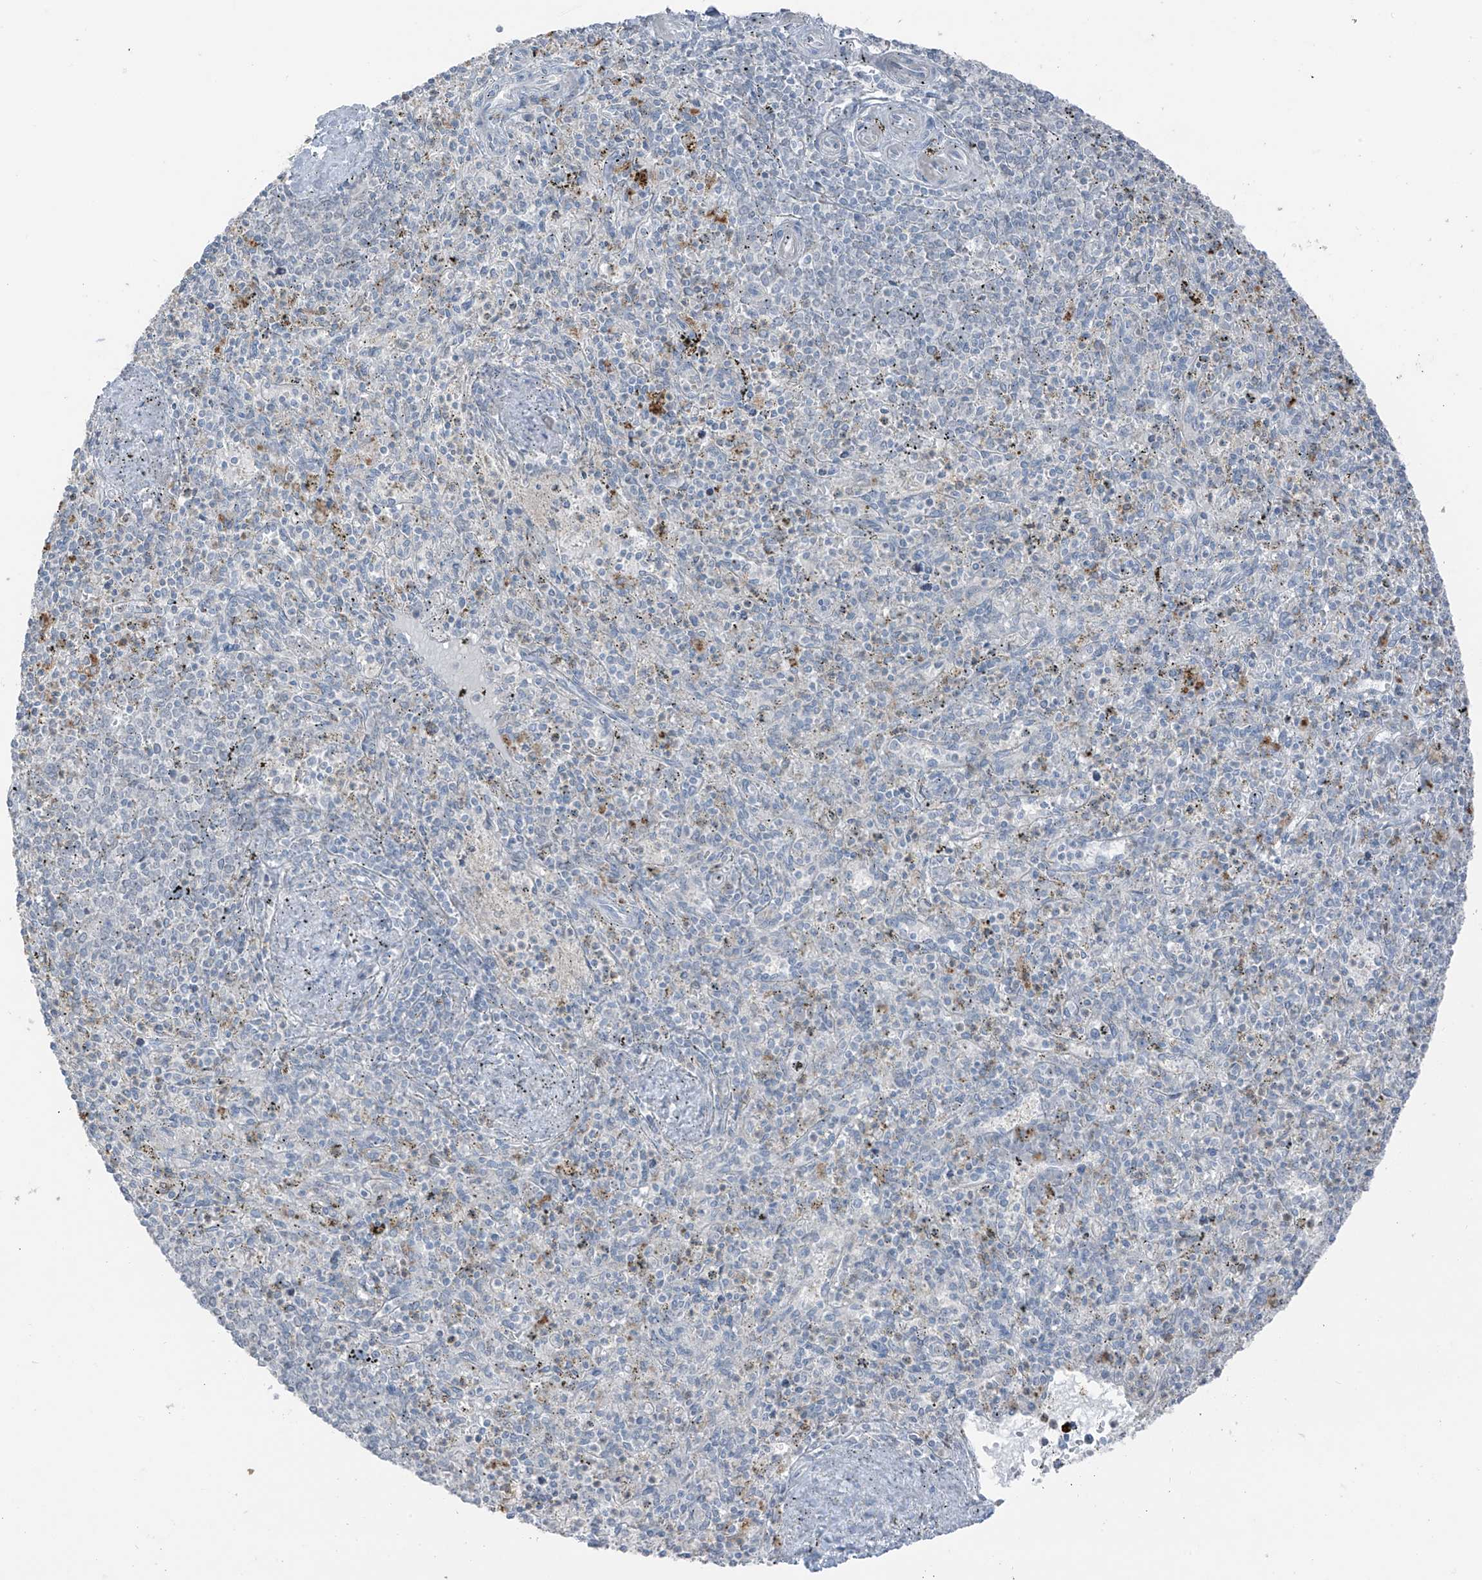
{"staining": {"intensity": "negative", "quantity": "none", "location": "none"}, "tissue": "spleen", "cell_type": "Cells in red pulp", "image_type": "normal", "snomed": [{"axis": "morphology", "description": "Normal tissue, NOS"}, {"axis": "topography", "description": "Spleen"}], "caption": "DAB immunohistochemical staining of unremarkable spleen exhibits no significant positivity in cells in red pulp. (DAB immunohistochemistry (IHC) with hematoxylin counter stain).", "gene": "PRDM6", "patient": {"sex": "male", "age": 72}}